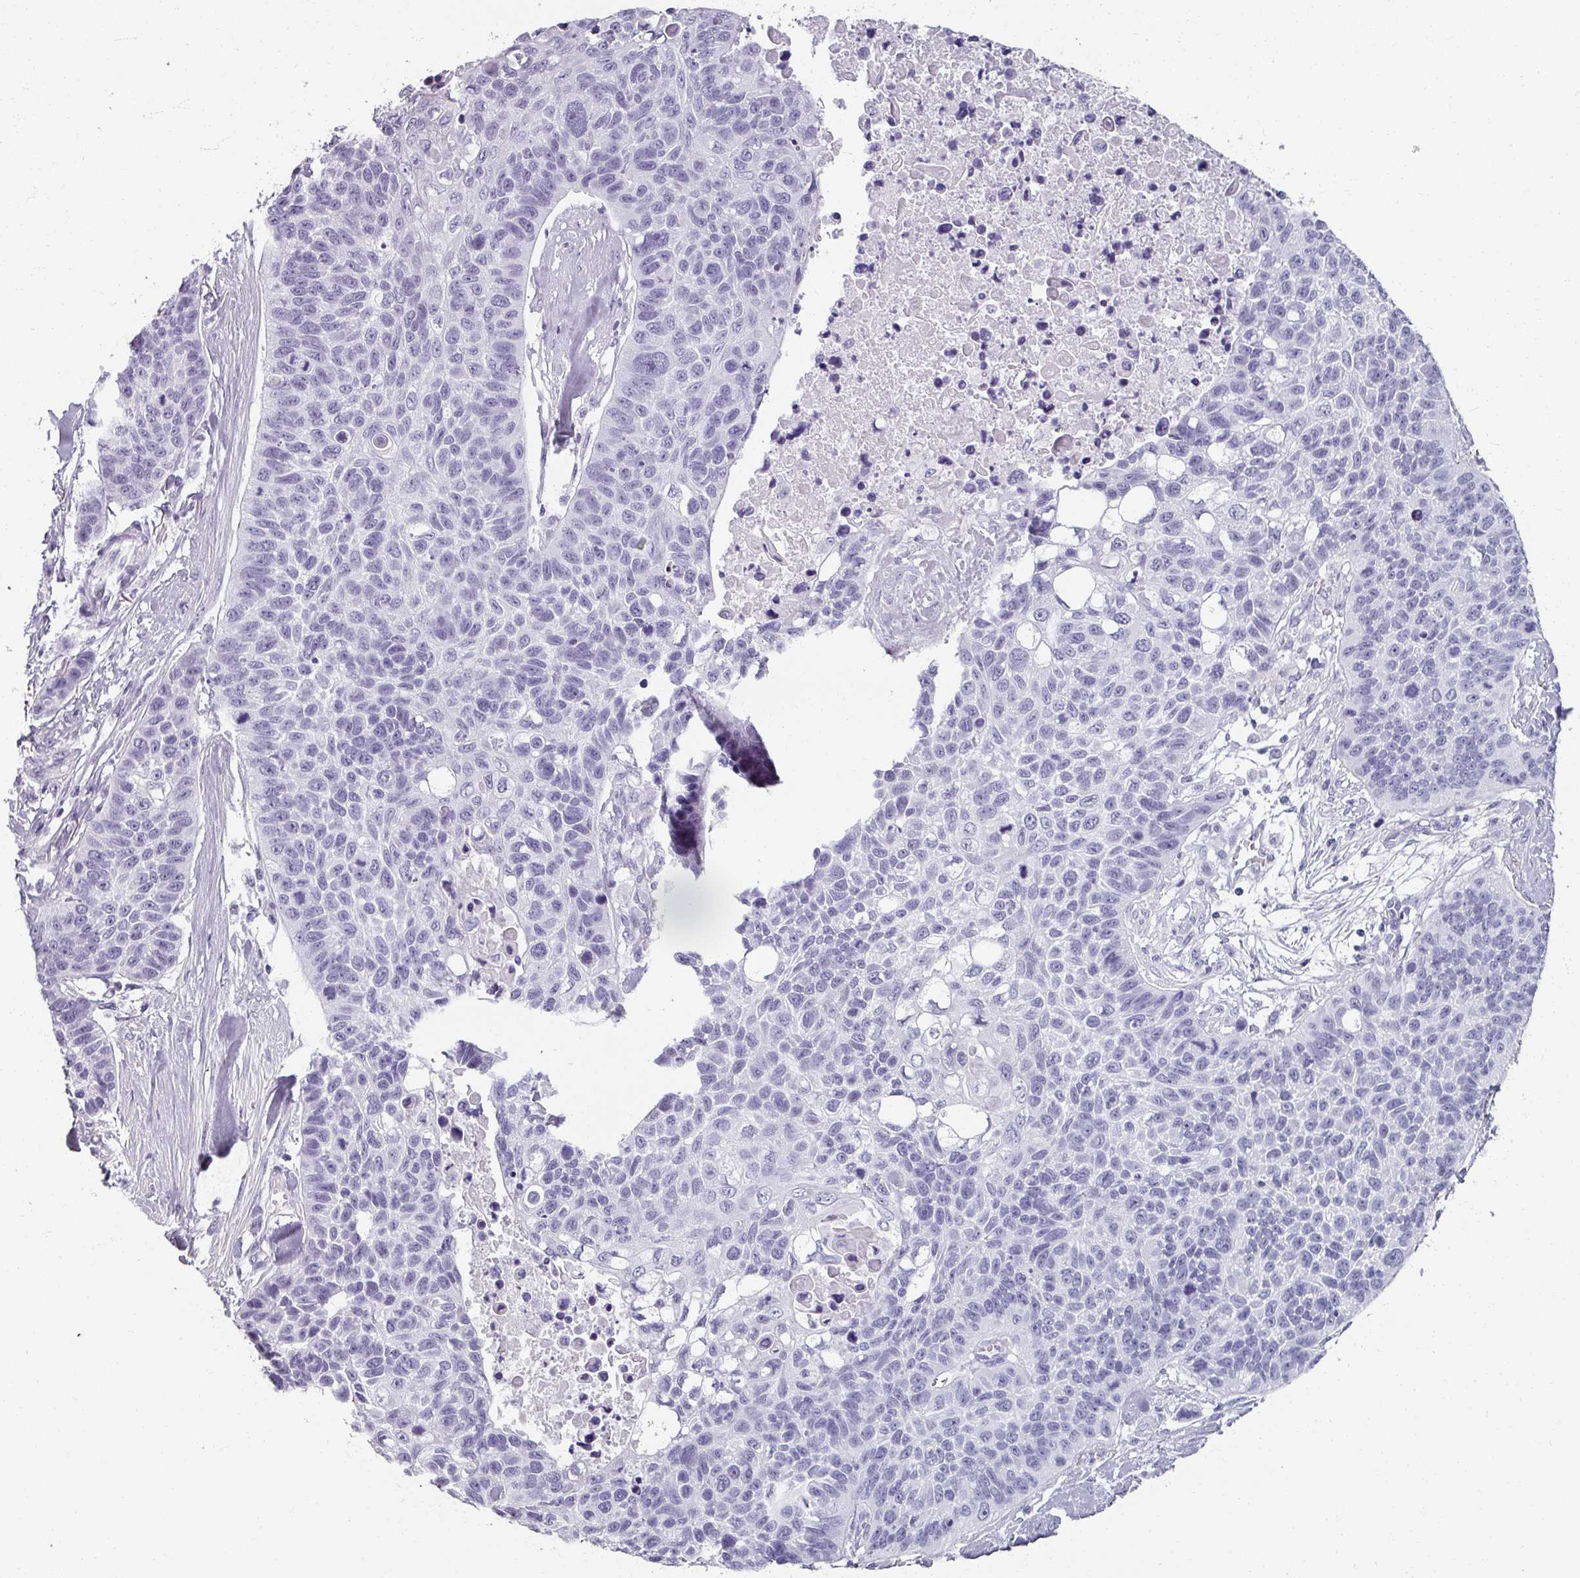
{"staining": {"intensity": "negative", "quantity": "none", "location": "none"}, "tissue": "lung cancer", "cell_type": "Tumor cells", "image_type": "cancer", "snomed": [{"axis": "morphology", "description": "Squamous cell carcinoma, NOS"}, {"axis": "topography", "description": "Lung"}], "caption": "This is an immunohistochemistry photomicrograph of human lung cancer (squamous cell carcinoma). There is no expression in tumor cells.", "gene": "REG3G", "patient": {"sex": "male", "age": 62}}